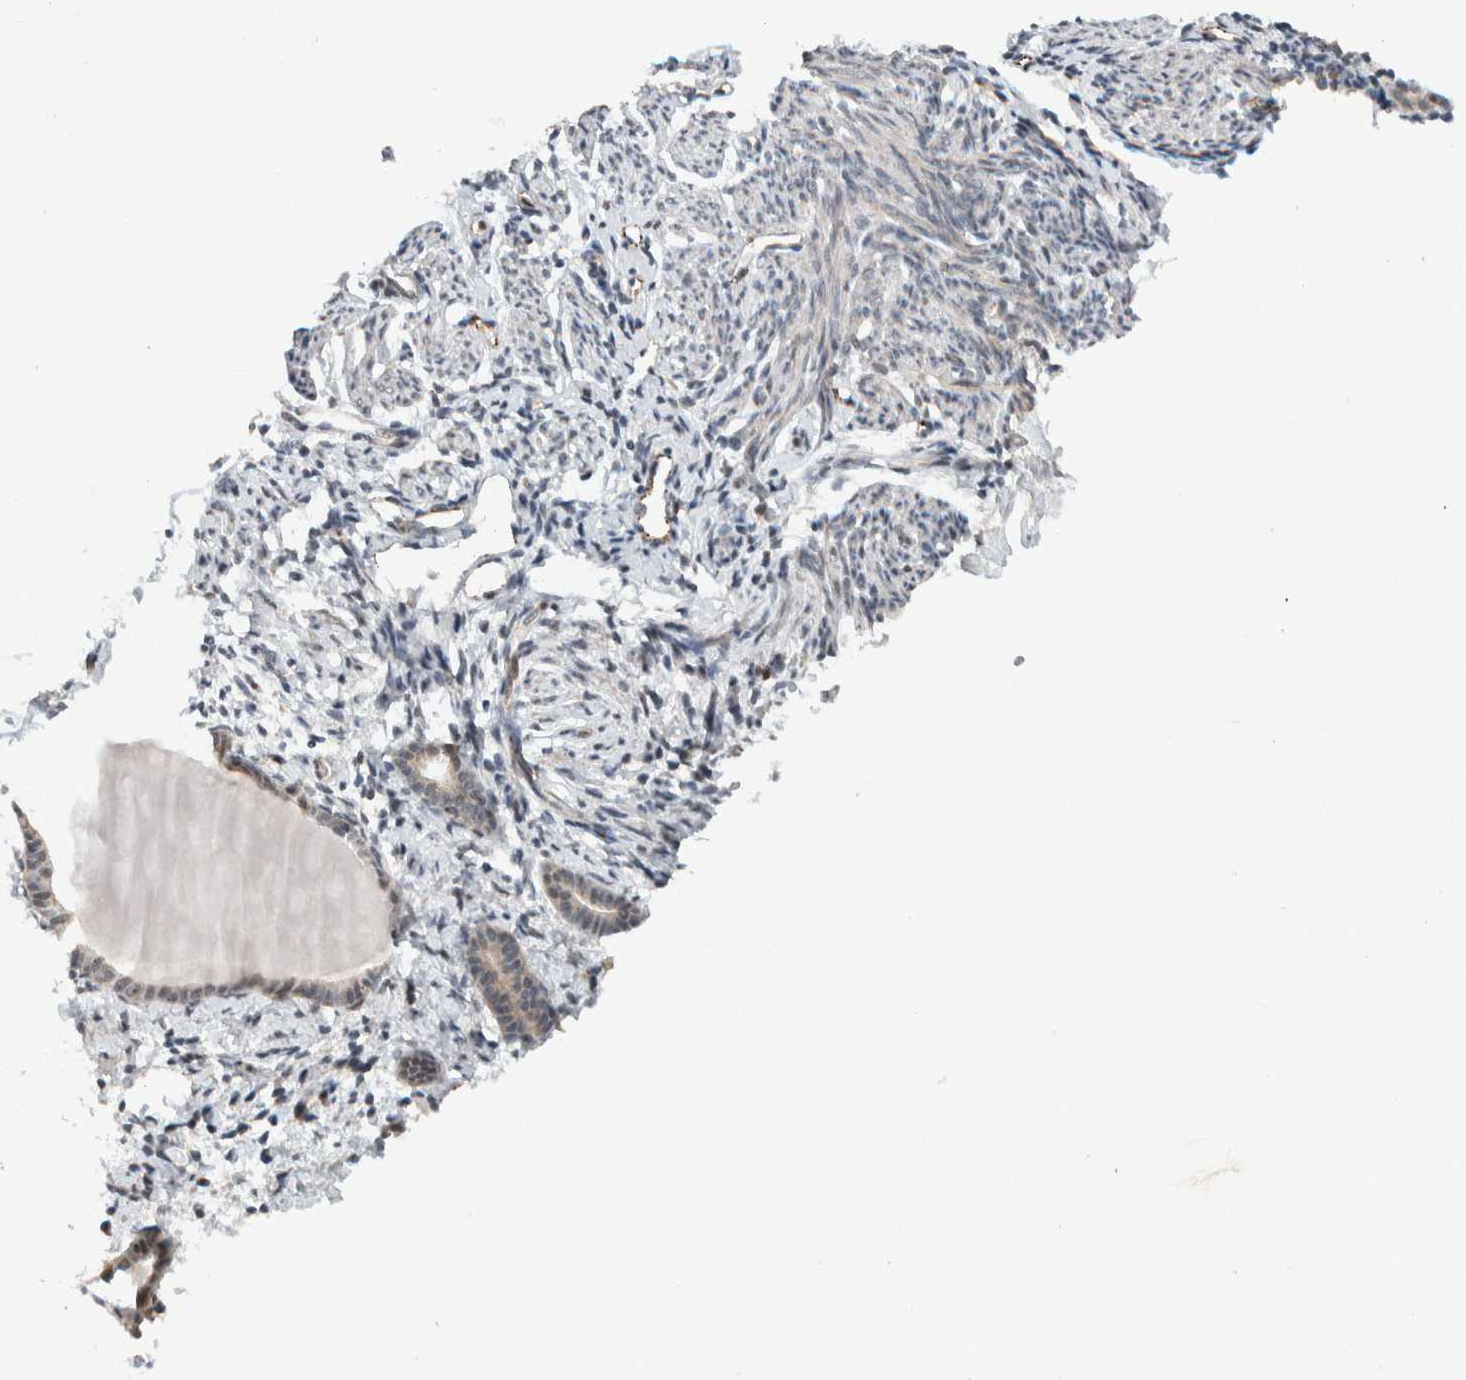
{"staining": {"intensity": "weak", "quantity": "25%-75%", "location": "nuclear"}, "tissue": "endometrium", "cell_type": "Cells in endometrial stroma", "image_type": "normal", "snomed": [{"axis": "morphology", "description": "Normal tissue, NOS"}, {"axis": "topography", "description": "Endometrium"}], "caption": "Immunohistochemistry (IHC) (DAB) staining of benign human endometrium reveals weak nuclear protein staining in about 25%-75% of cells in endometrial stroma.", "gene": "ZFP91", "patient": {"sex": "female", "age": 71}}